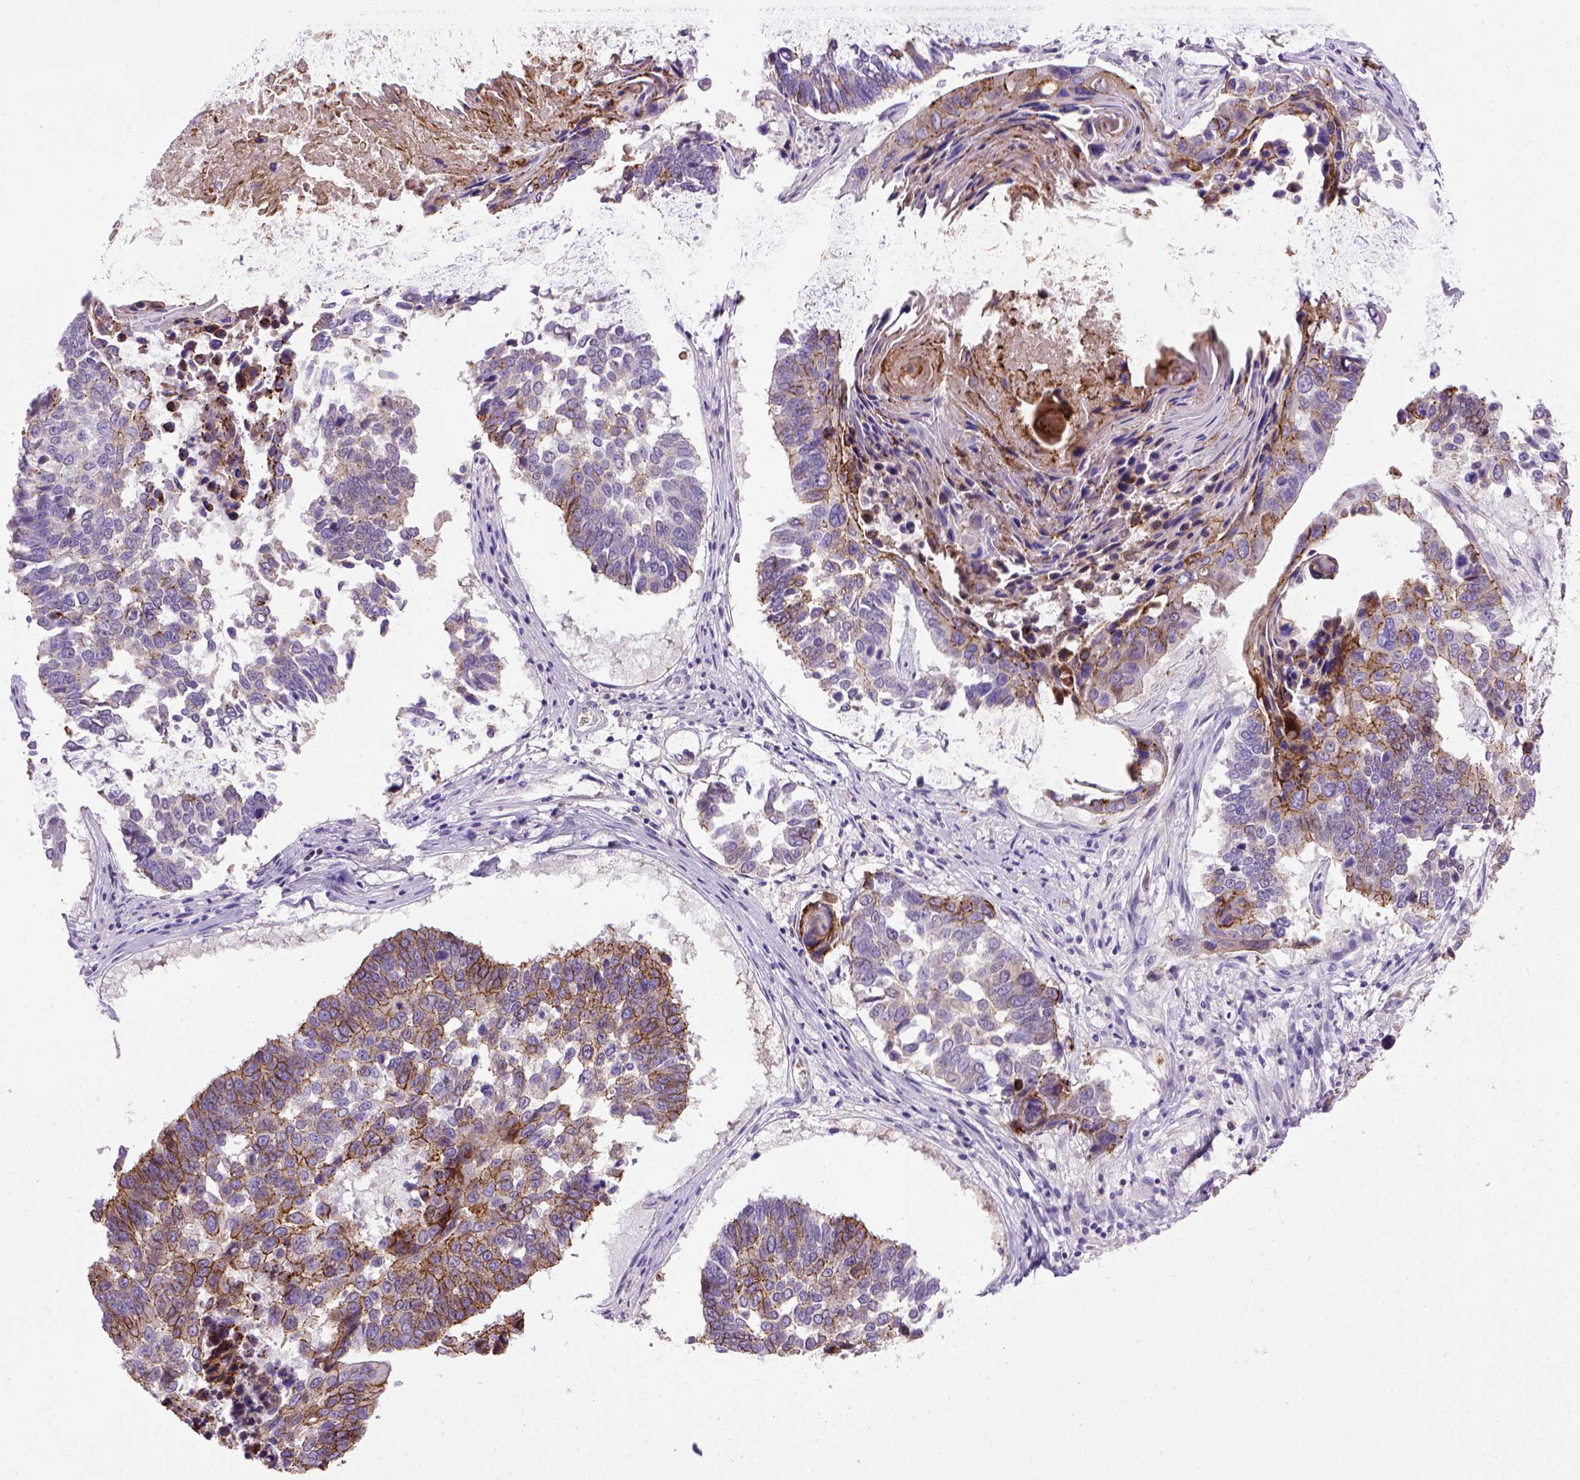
{"staining": {"intensity": "moderate", "quantity": ">75%", "location": "cytoplasmic/membranous"}, "tissue": "lung cancer", "cell_type": "Tumor cells", "image_type": "cancer", "snomed": [{"axis": "morphology", "description": "Squamous cell carcinoma, NOS"}, {"axis": "topography", "description": "Lung"}], "caption": "Immunohistochemistry image of neoplastic tissue: lung cancer stained using IHC displays medium levels of moderate protein expression localized specifically in the cytoplasmic/membranous of tumor cells, appearing as a cytoplasmic/membranous brown color.", "gene": "CDH1", "patient": {"sex": "male", "age": 73}}